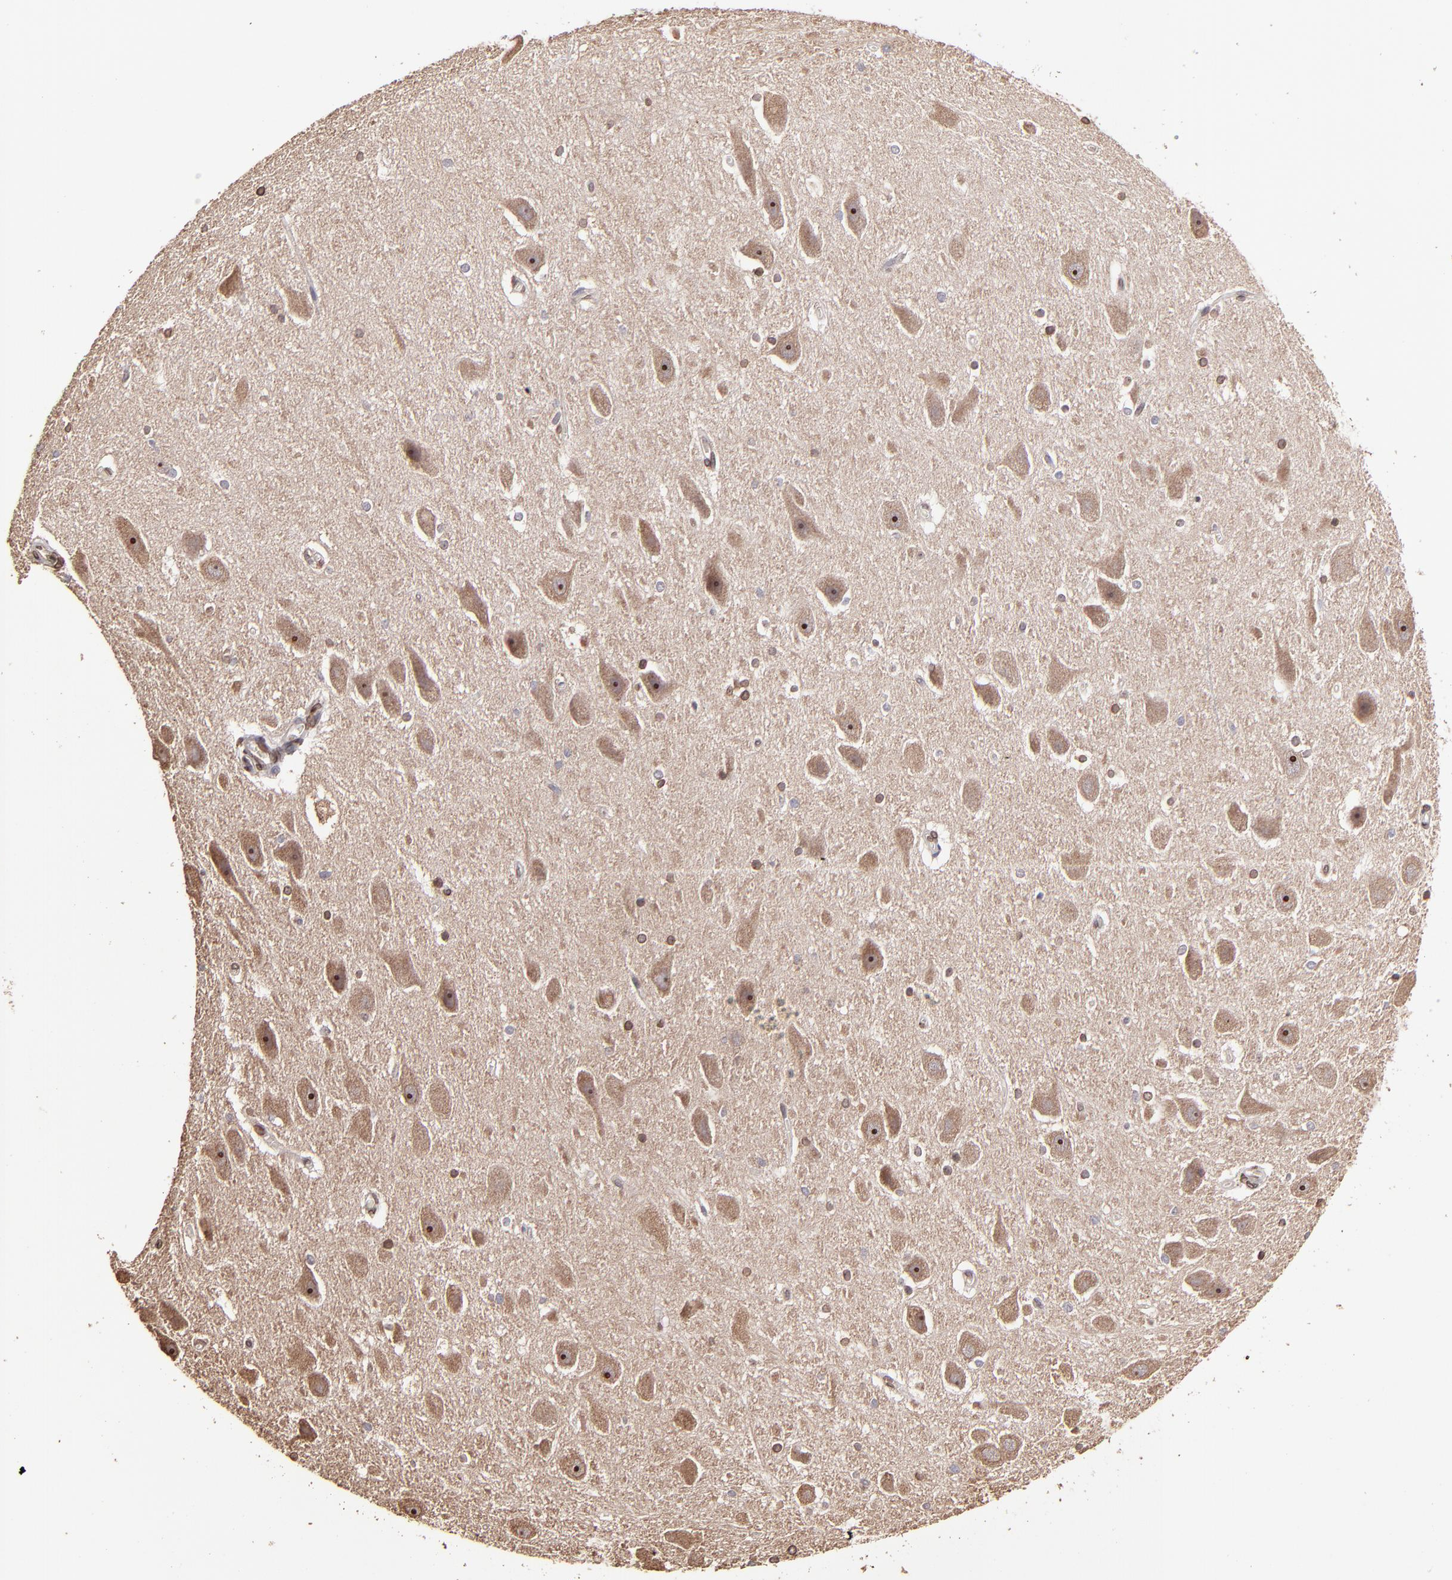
{"staining": {"intensity": "moderate", "quantity": ">75%", "location": "cytoplasmic/membranous,nuclear"}, "tissue": "hippocampus", "cell_type": "Glial cells", "image_type": "normal", "snomed": [{"axis": "morphology", "description": "Normal tissue, NOS"}, {"axis": "topography", "description": "Hippocampus"}], "caption": "A photomicrograph of human hippocampus stained for a protein demonstrates moderate cytoplasmic/membranous,nuclear brown staining in glial cells.", "gene": "PUM3", "patient": {"sex": "female", "age": 19}}